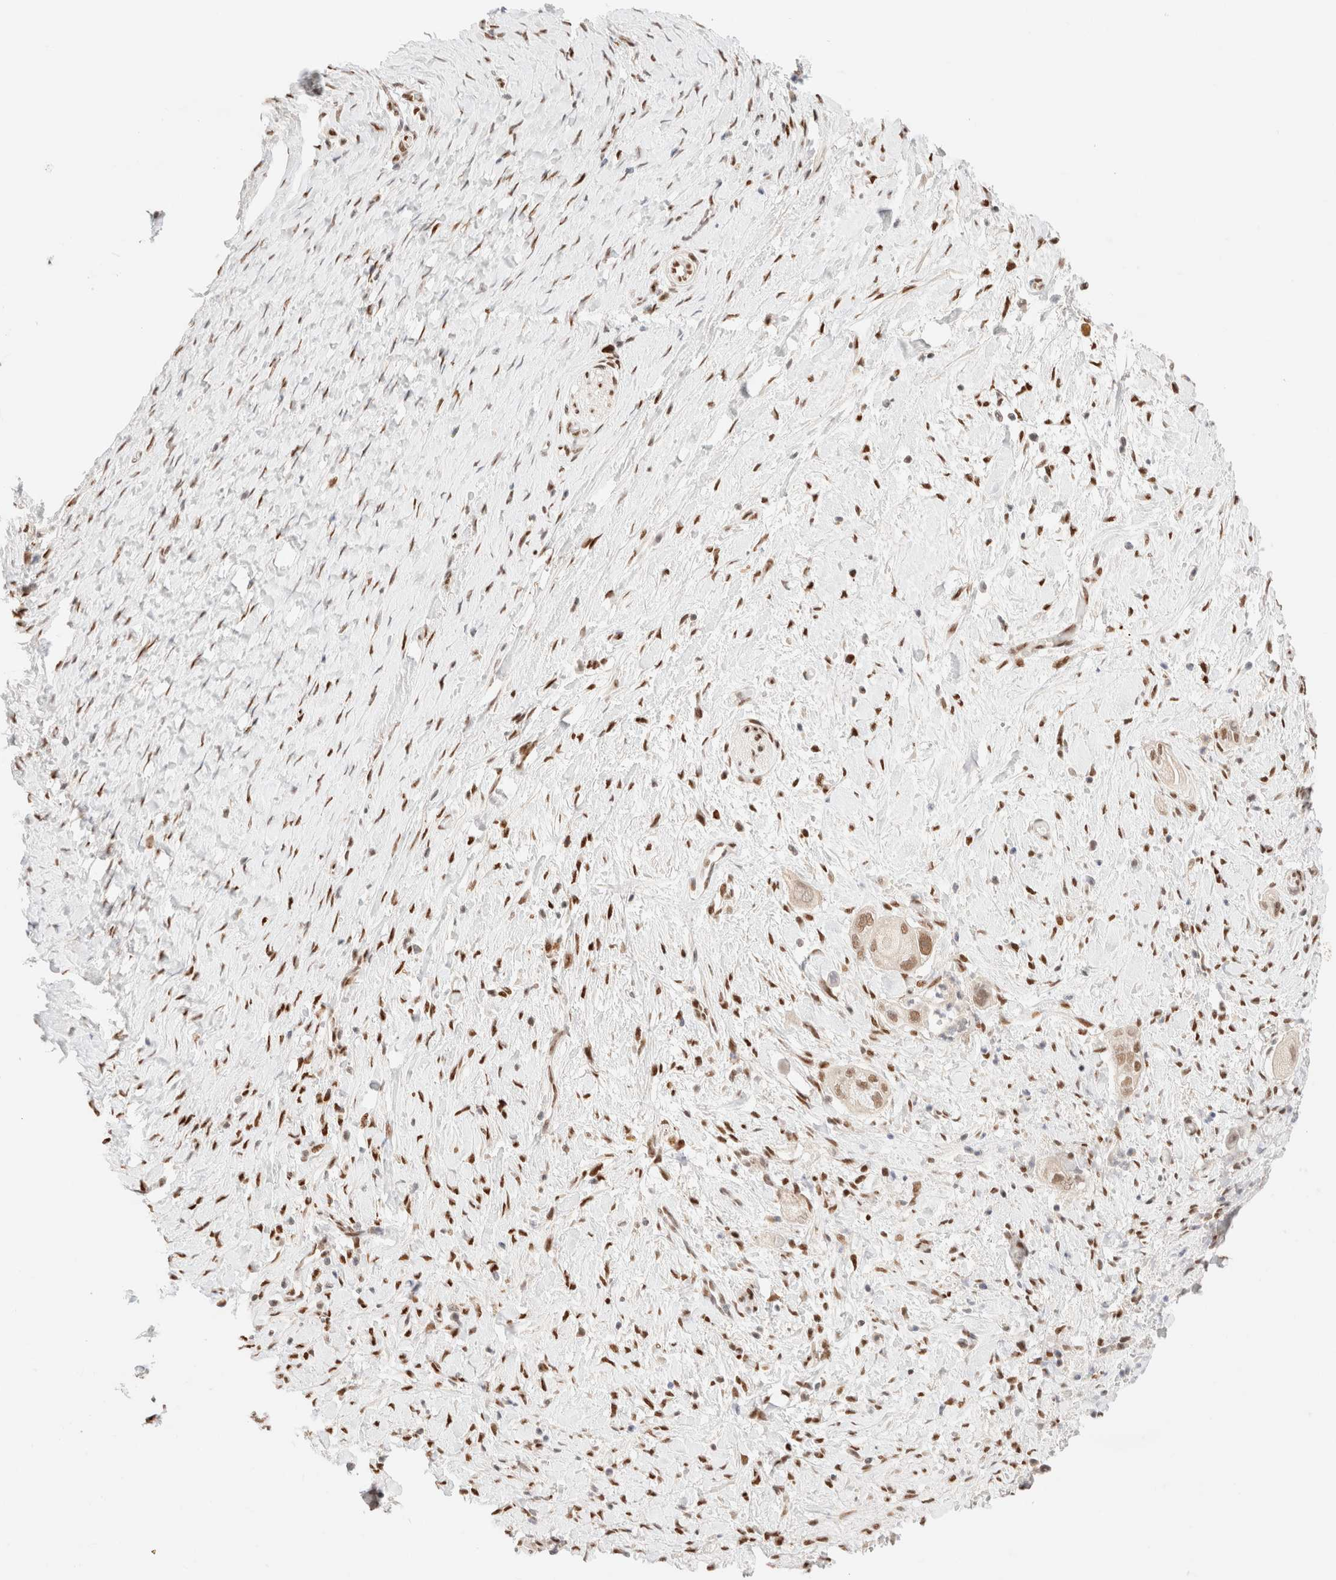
{"staining": {"intensity": "moderate", "quantity": ">75%", "location": "nuclear"}, "tissue": "pancreatic cancer", "cell_type": "Tumor cells", "image_type": "cancer", "snomed": [{"axis": "morphology", "description": "Adenocarcinoma, NOS"}, {"axis": "topography", "description": "Pancreas"}], "caption": "Pancreatic cancer (adenocarcinoma) stained with a protein marker reveals moderate staining in tumor cells.", "gene": "CIC", "patient": {"sex": "male", "age": 58}}